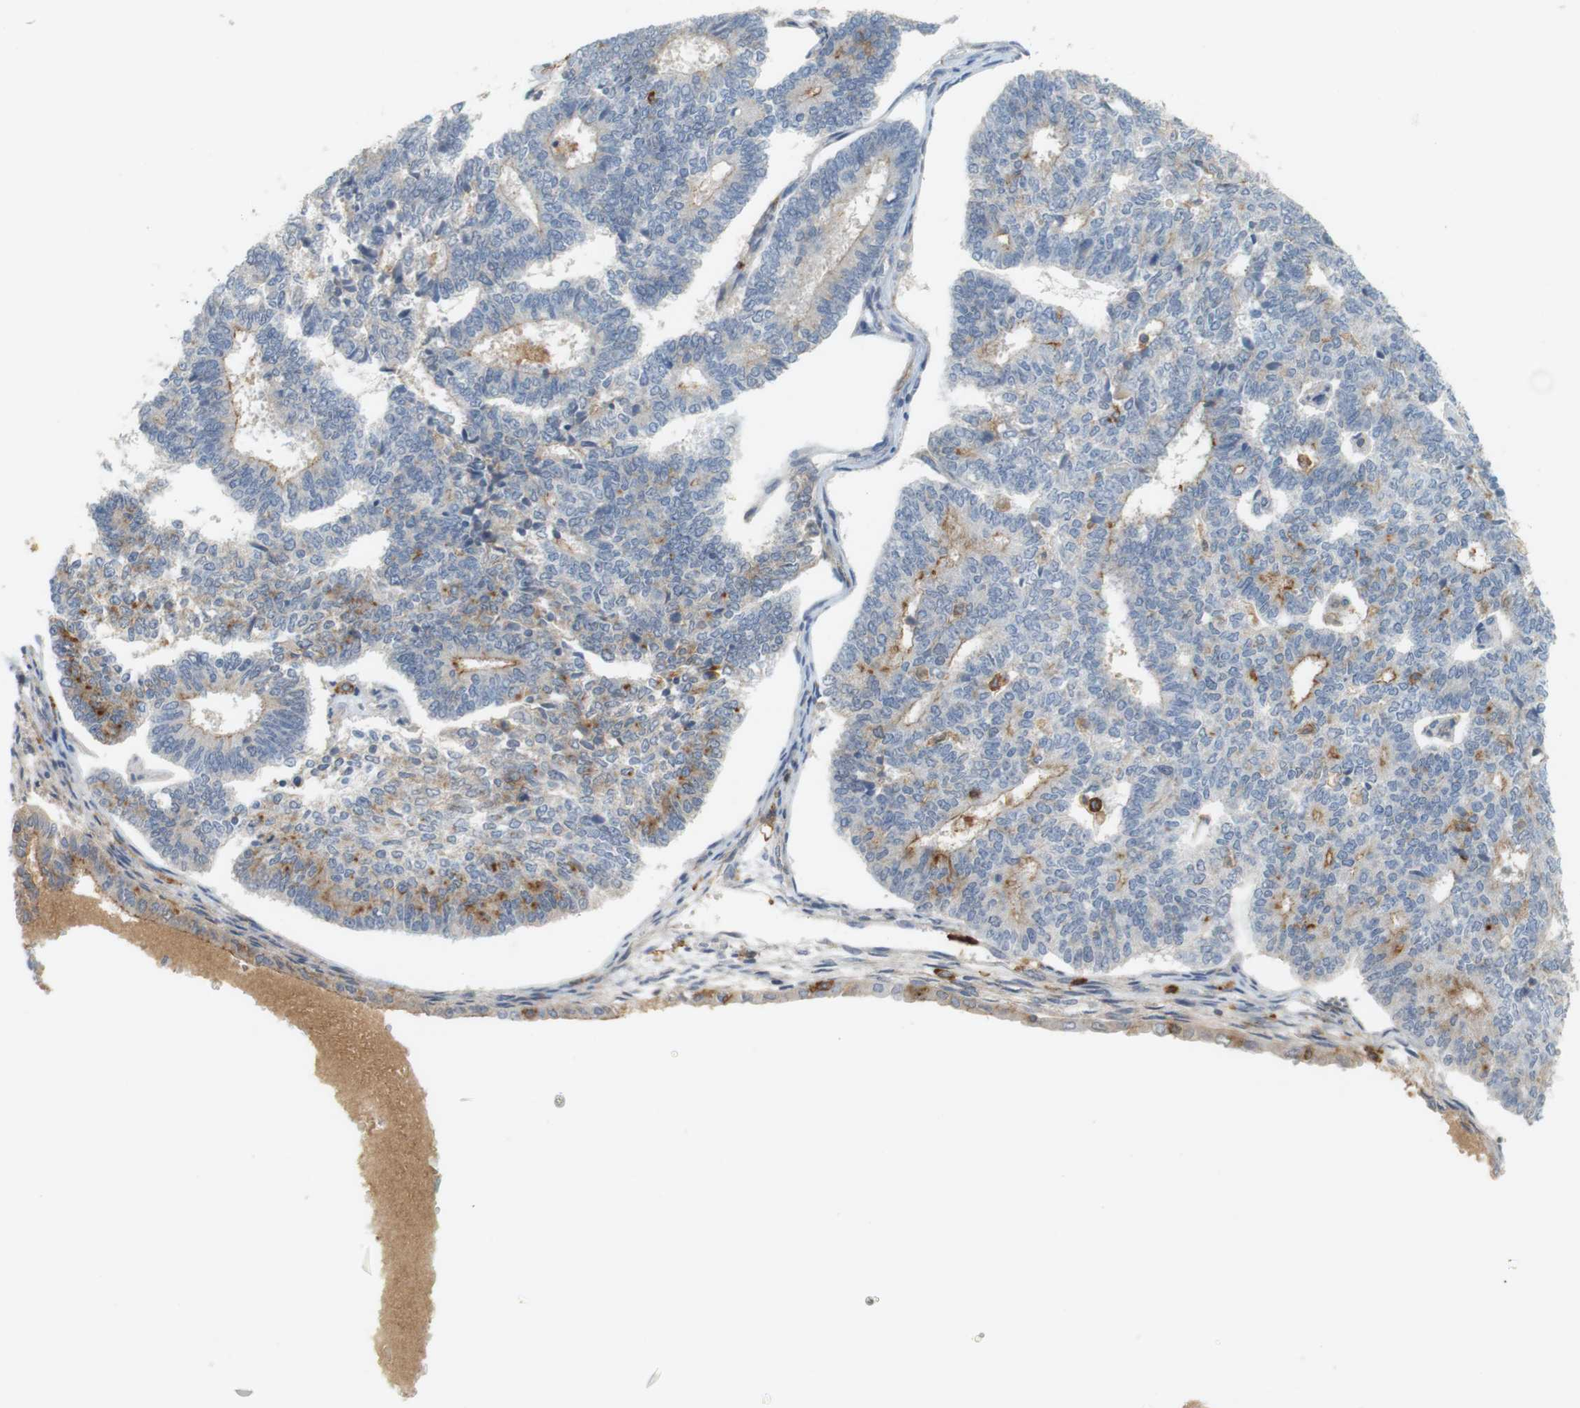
{"staining": {"intensity": "moderate", "quantity": "<25%", "location": "cytoplasmic/membranous"}, "tissue": "endometrial cancer", "cell_type": "Tumor cells", "image_type": "cancer", "snomed": [{"axis": "morphology", "description": "Adenocarcinoma, NOS"}, {"axis": "topography", "description": "Endometrium"}], "caption": "The photomicrograph demonstrates staining of endometrial cancer (adenocarcinoma), revealing moderate cytoplasmic/membranous protein expression (brown color) within tumor cells.", "gene": "SIRPA", "patient": {"sex": "female", "age": 70}}